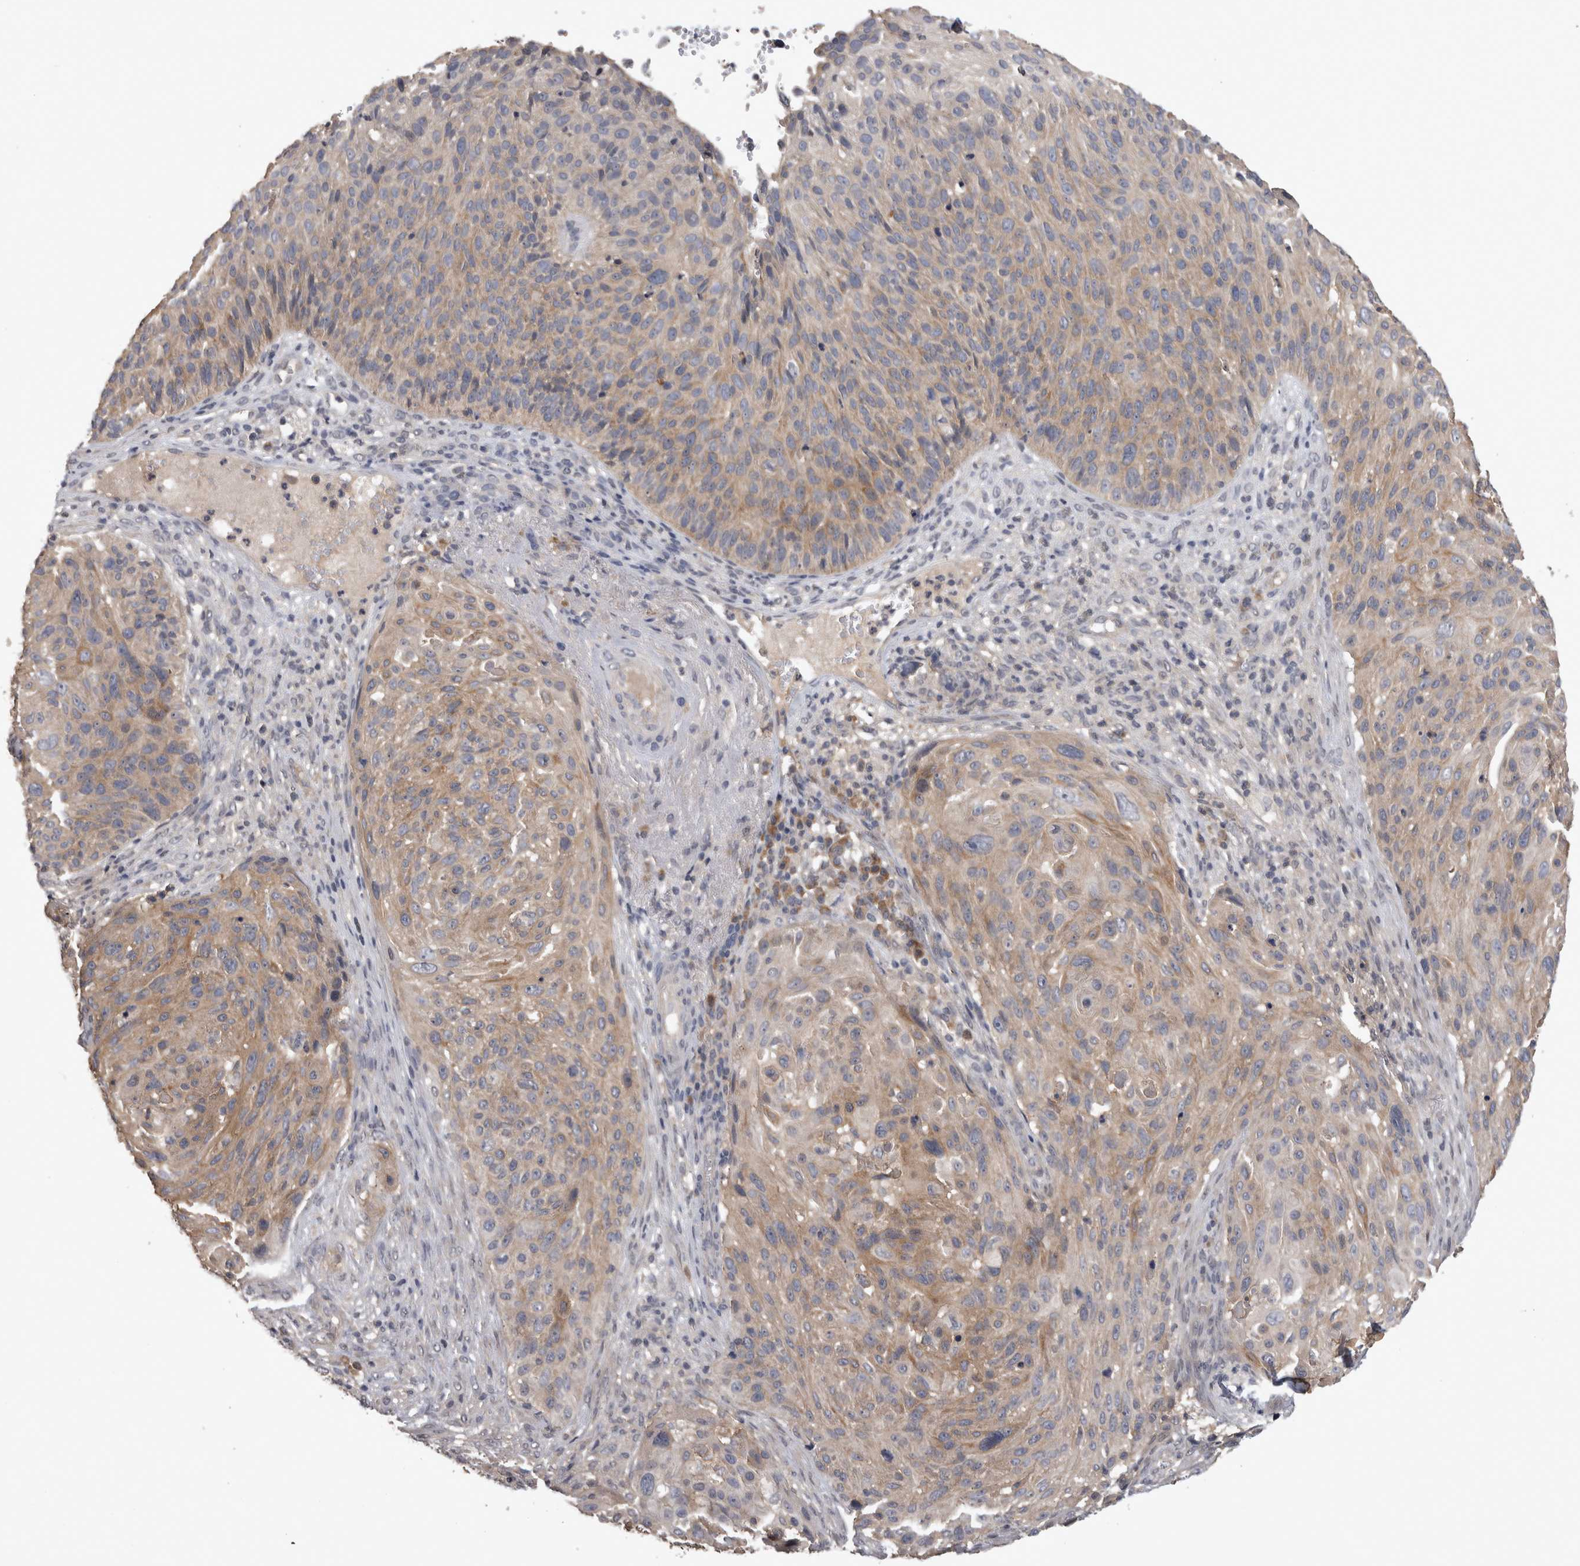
{"staining": {"intensity": "weak", "quantity": ">75%", "location": "cytoplasmic/membranous"}, "tissue": "cervical cancer", "cell_type": "Tumor cells", "image_type": "cancer", "snomed": [{"axis": "morphology", "description": "Squamous cell carcinoma, NOS"}, {"axis": "topography", "description": "Cervix"}], "caption": "Cervical squamous cell carcinoma was stained to show a protein in brown. There is low levels of weak cytoplasmic/membranous expression in about >75% of tumor cells. The staining is performed using DAB brown chromogen to label protein expression. The nuclei are counter-stained blue using hematoxylin.", "gene": "ZNF114", "patient": {"sex": "female", "age": 74}}